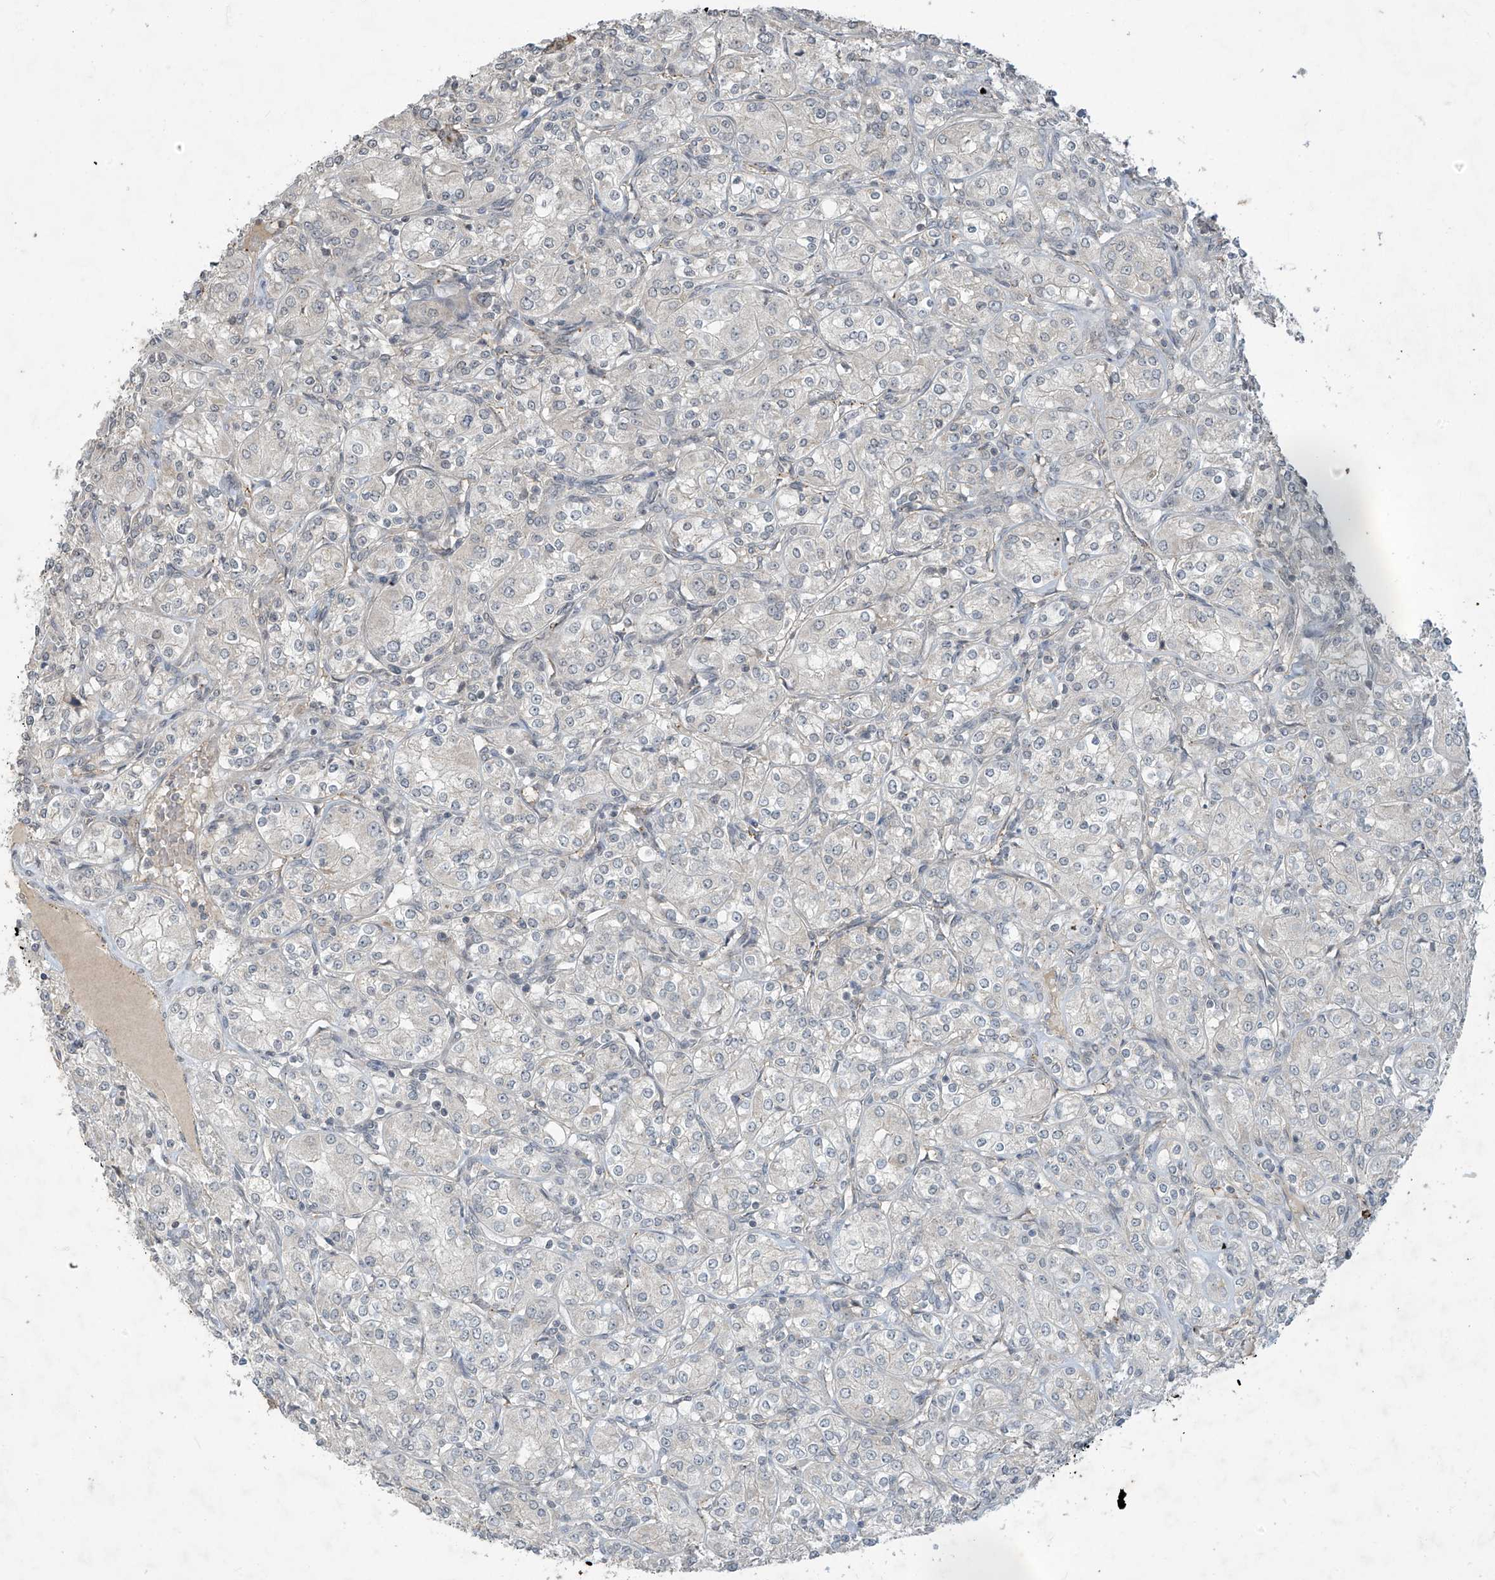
{"staining": {"intensity": "negative", "quantity": "none", "location": "none"}, "tissue": "renal cancer", "cell_type": "Tumor cells", "image_type": "cancer", "snomed": [{"axis": "morphology", "description": "Adenocarcinoma, NOS"}, {"axis": "topography", "description": "Kidney"}], "caption": "Immunohistochemistry (IHC) micrograph of adenocarcinoma (renal) stained for a protein (brown), which reveals no positivity in tumor cells. (Stains: DAB (3,3'-diaminobenzidine) immunohistochemistry with hematoxylin counter stain, Microscopy: brightfield microscopy at high magnification).", "gene": "DGKQ", "patient": {"sex": "male", "age": 77}}